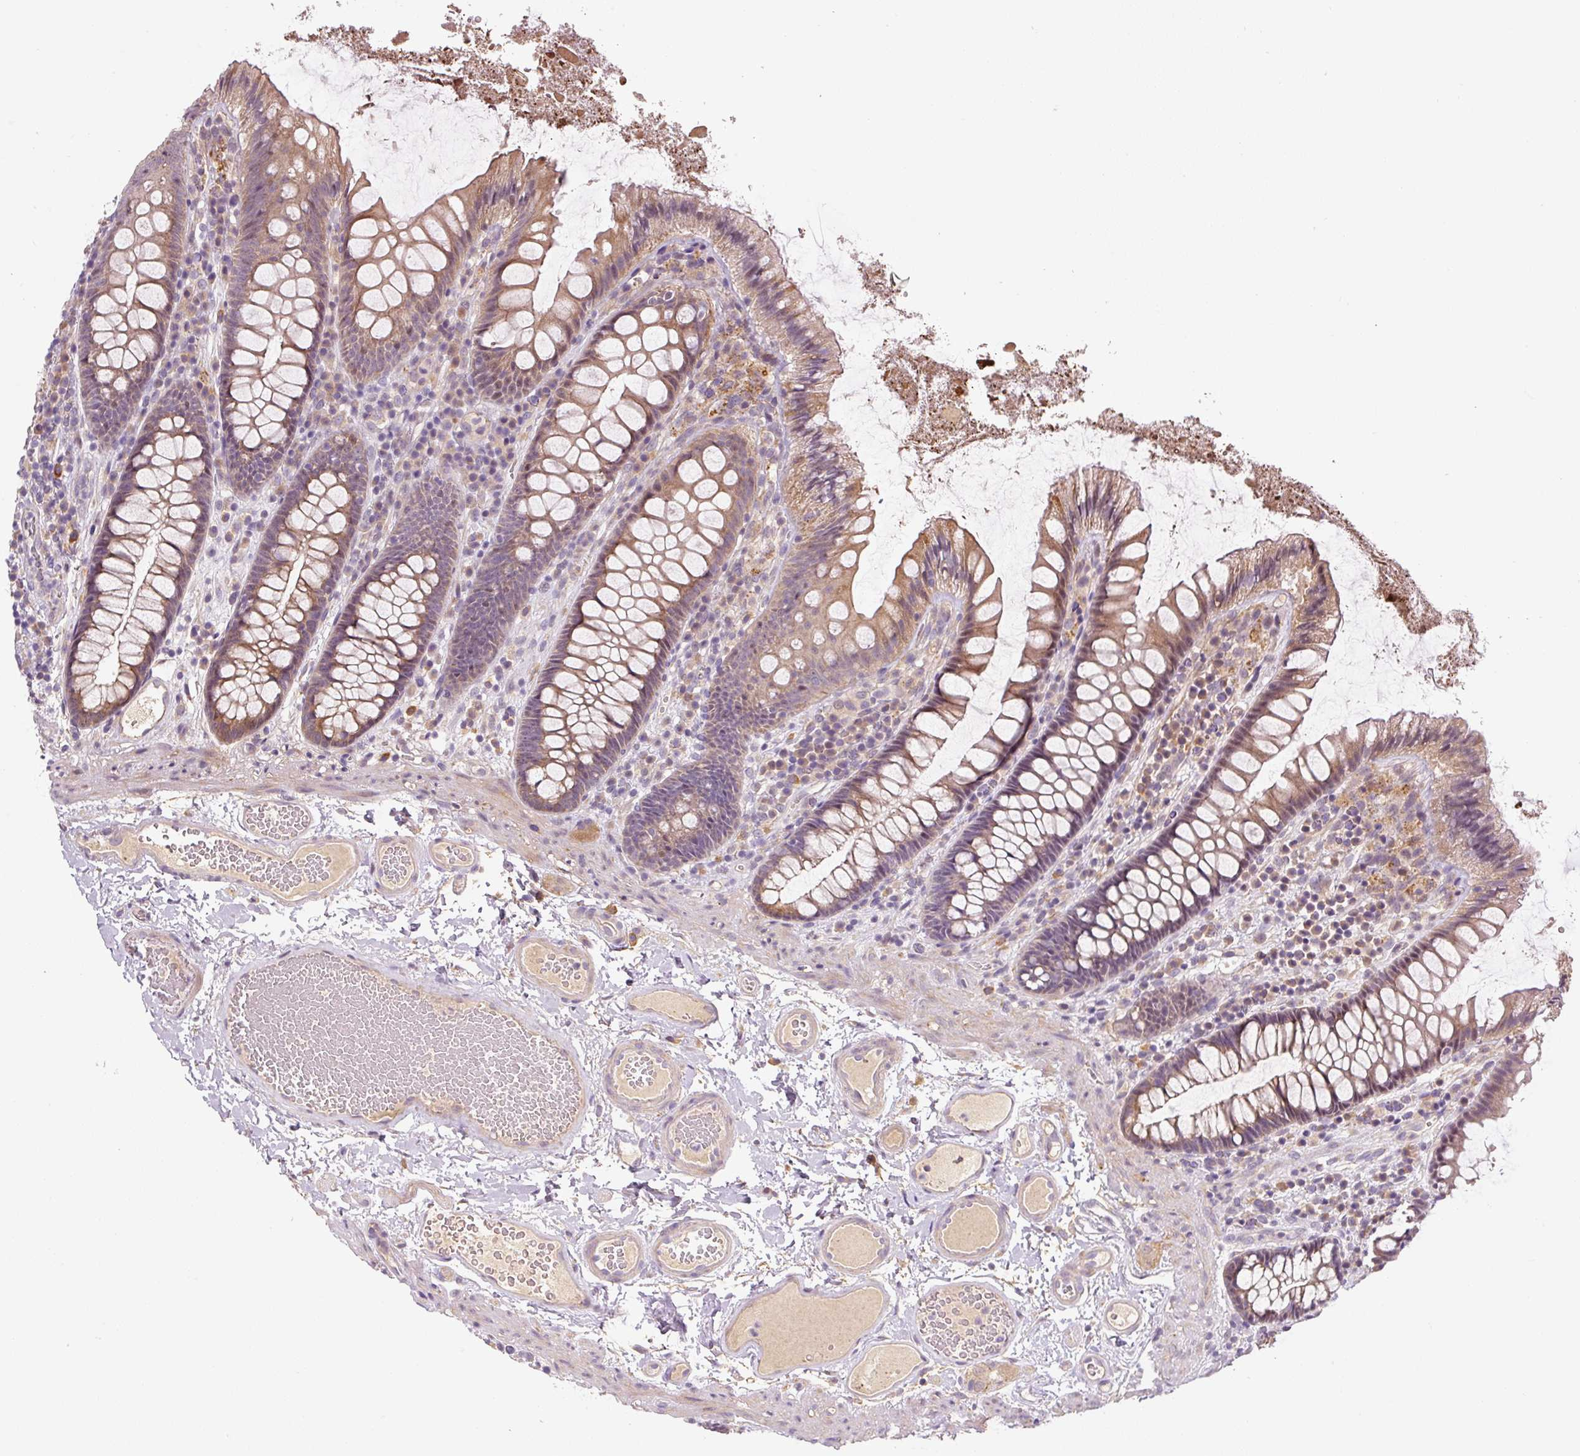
{"staining": {"intensity": "negative", "quantity": "none", "location": "none"}, "tissue": "colon", "cell_type": "Endothelial cells", "image_type": "normal", "snomed": [{"axis": "morphology", "description": "Normal tissue, NOS"}, {"axis": "topography", "description": "Colon"}], "caption": "A high-resolution histopathology image shows immunohistochemistry staining of unremarkable colon, which reveals no significant expression in endothelial cells. (IHC, brightfield microscopy, high magnification).", "gene": "PRKAA2", "patient": {"sex": "male", "age": 84}}